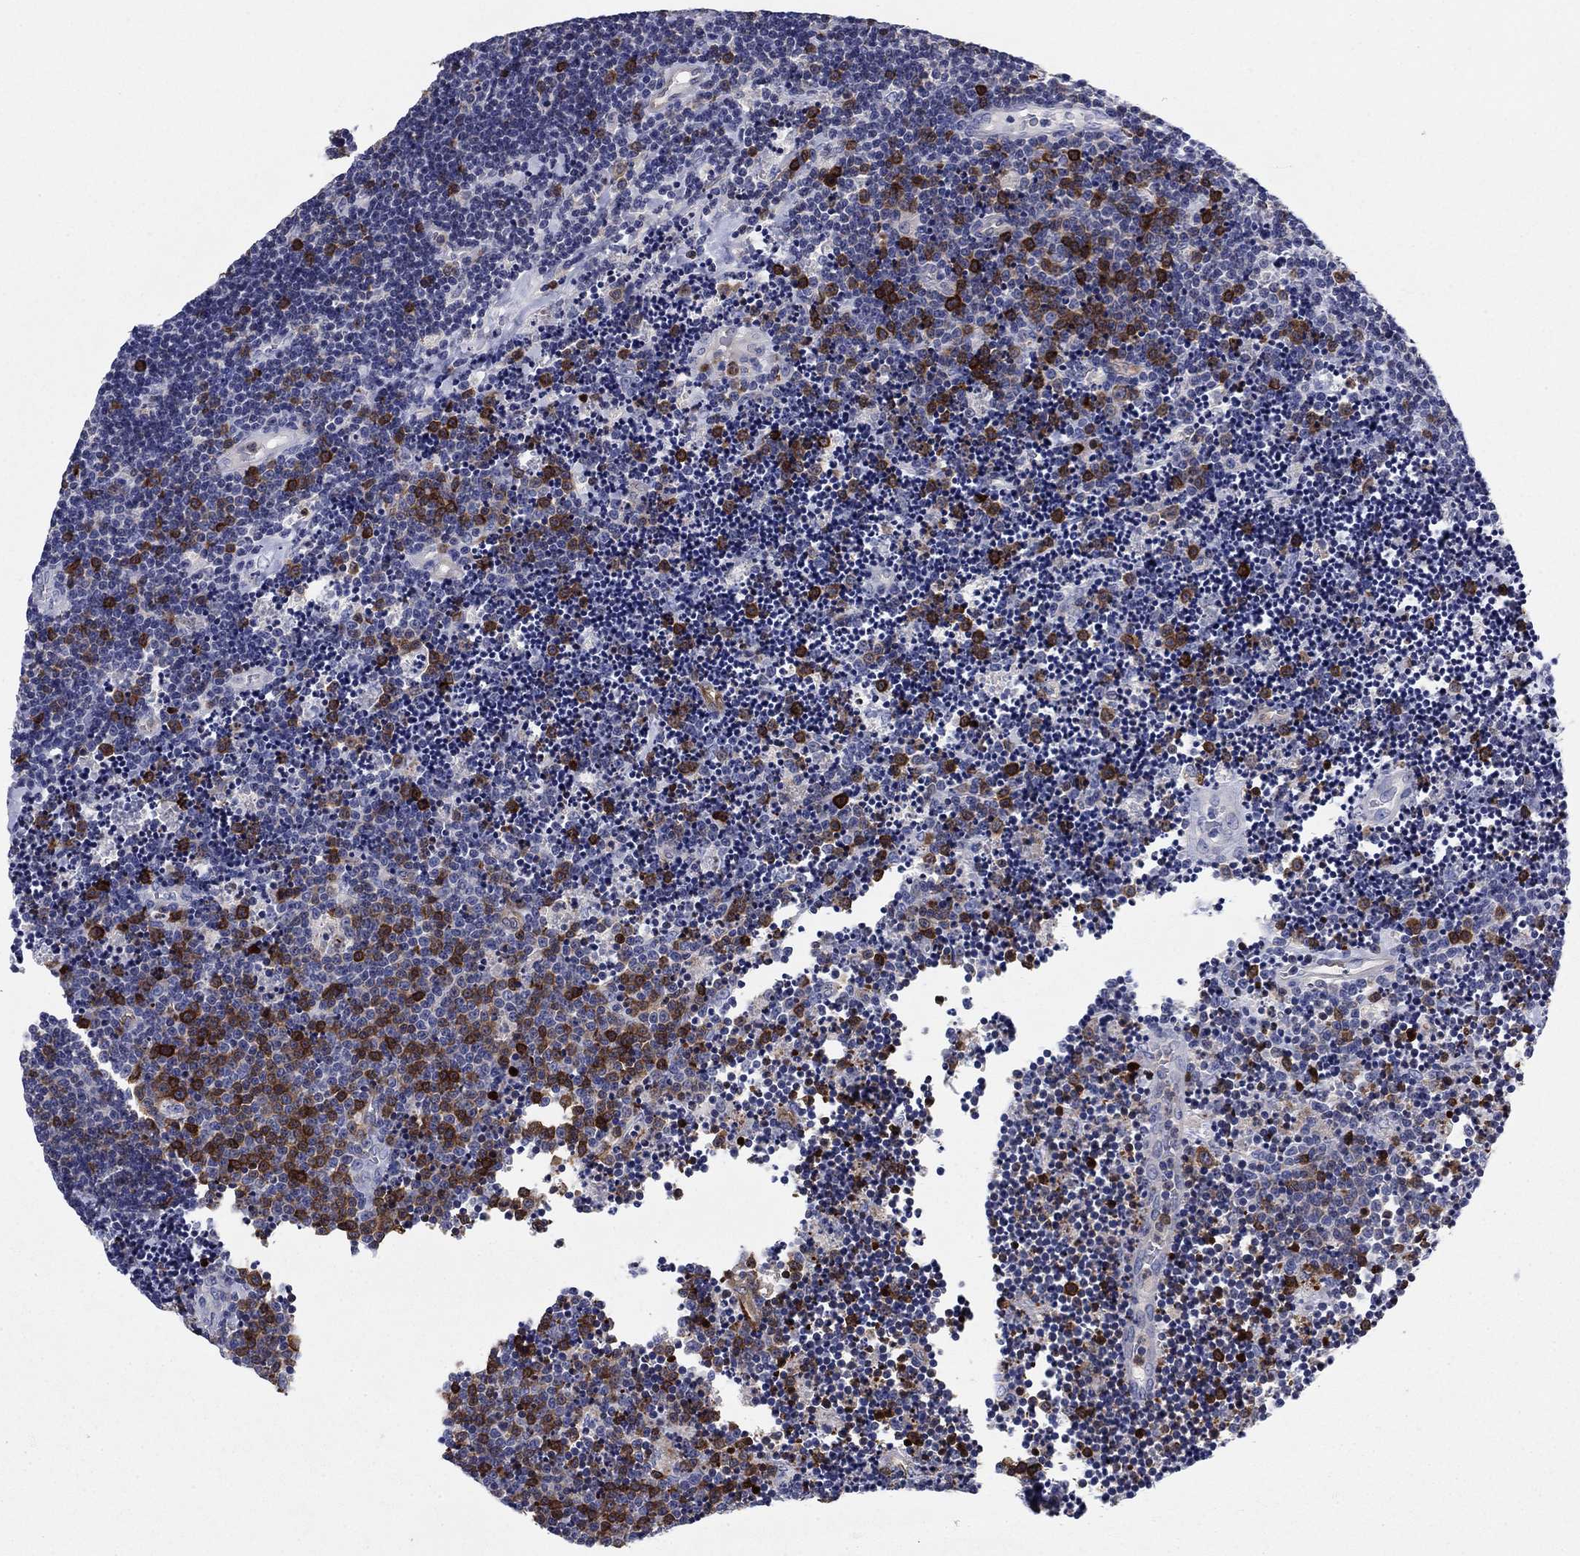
{"staining": {"intensity": "strong", "quantity": "<25%", "location": "cytoplasmic/membranous"}, "tissue": "lymphoma", "cell_type": "Tumor cells", "image_type": "cancer", "snomed": [{"axis": "morphology", "description": "Malignant lymphoma, non-Hodgkin's type, Low grade"}, {"axis": "topography", "description": "Brain"}], "caption": "The image demonstrates immunohistochemical staining of lymphoma. There is strong cytoplasmic/membranous staining is appreciated in approximately <25% of tumor cells.", "gene": "STMN1", "patient": {"sex": "female", "age": 66}}